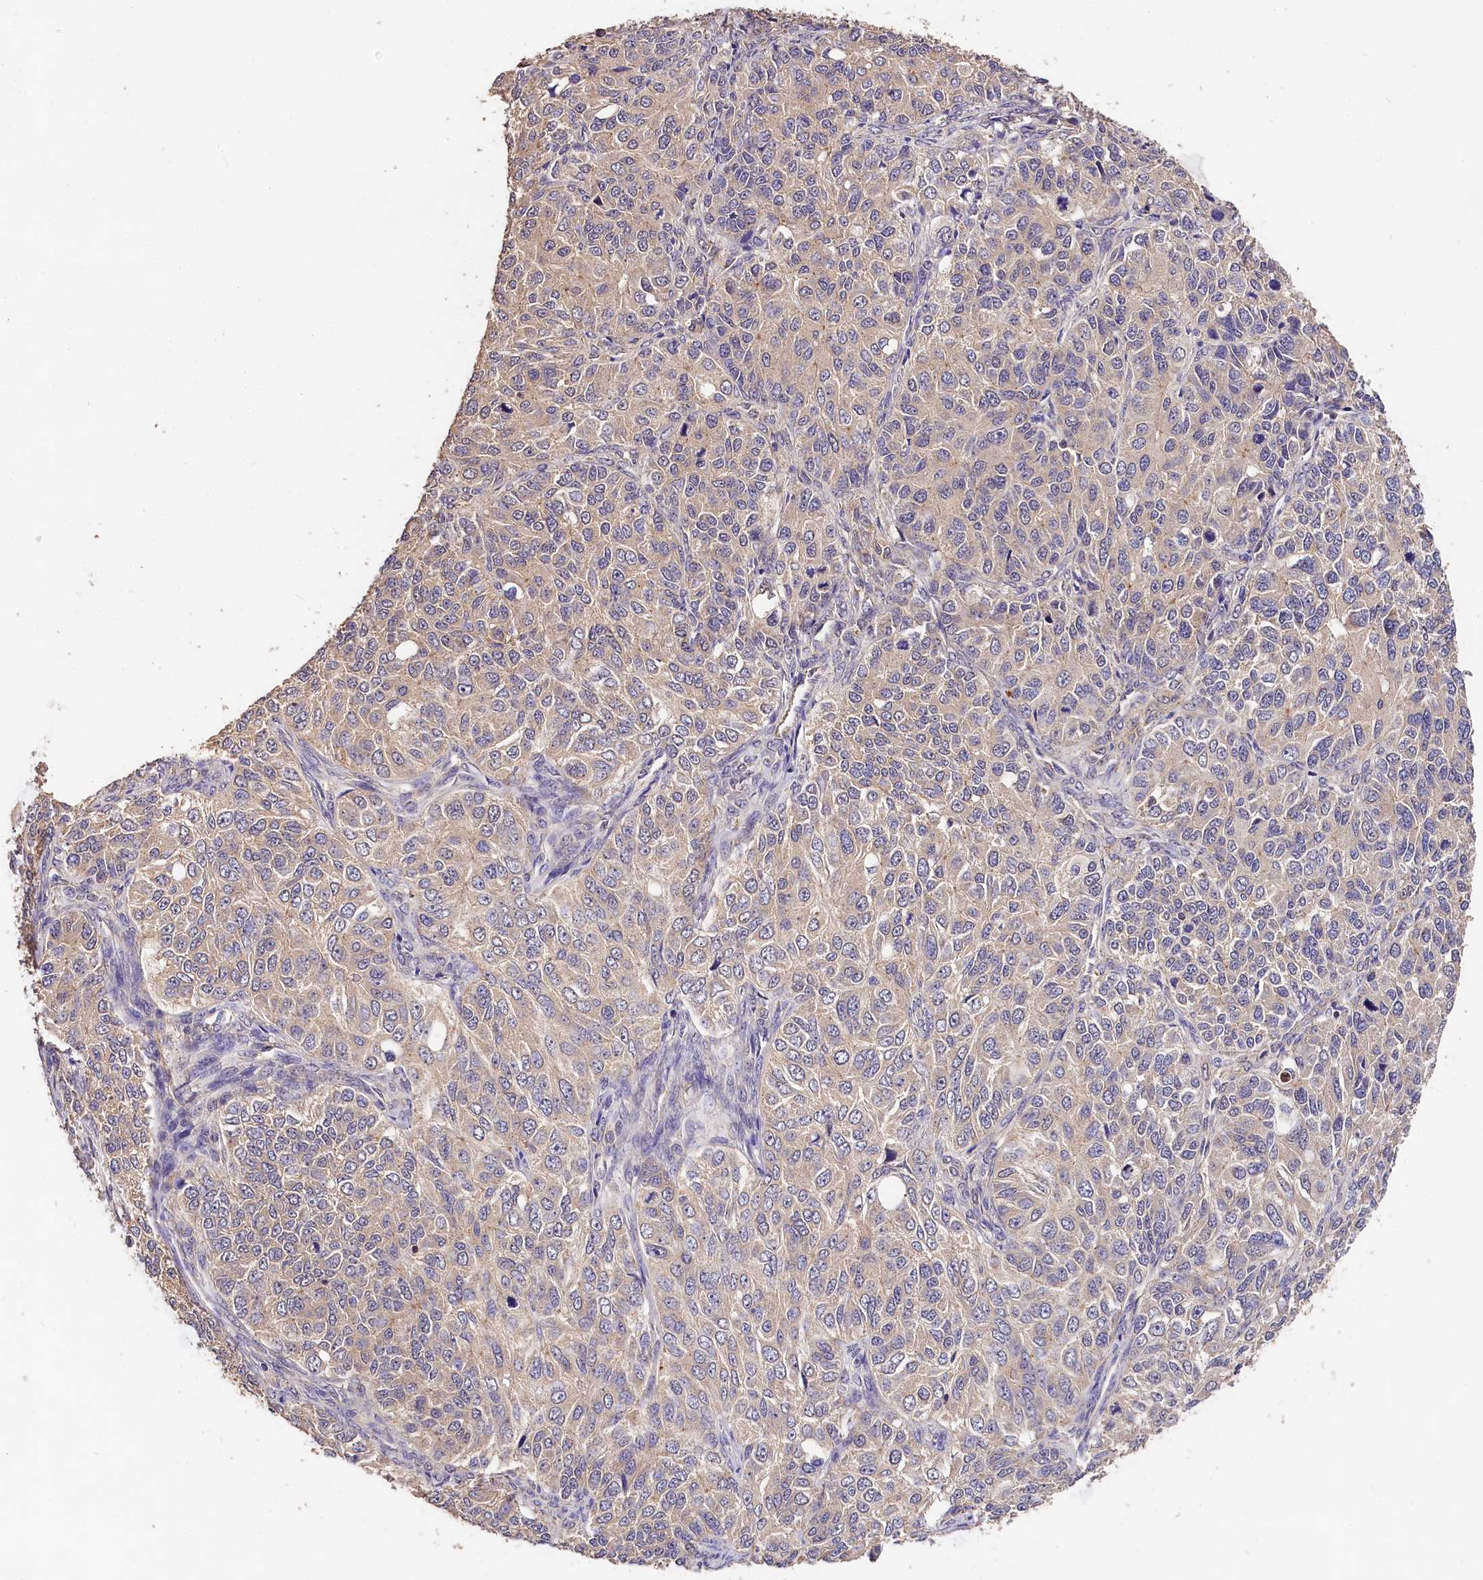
{"staining": {"intensity": "weak", "quantity": "<25%", "location": "cytoplasmic/membranous"}, "tissue": "ovarian cancer", "cell_type": "Tumor cells", "image_type": "cancer", "snomed": [{"axis": "morphology", "description": "Carcinoma, endometroid"}, {"axis": "topography", "description": "Ovary"}], "caption": "Protein analysis of ovarian cancer (endometroid carcinoma) displays no significant staining in tumor cells.", "gene": "OAS3", "patient": {"sex": "female", "age": 51}}